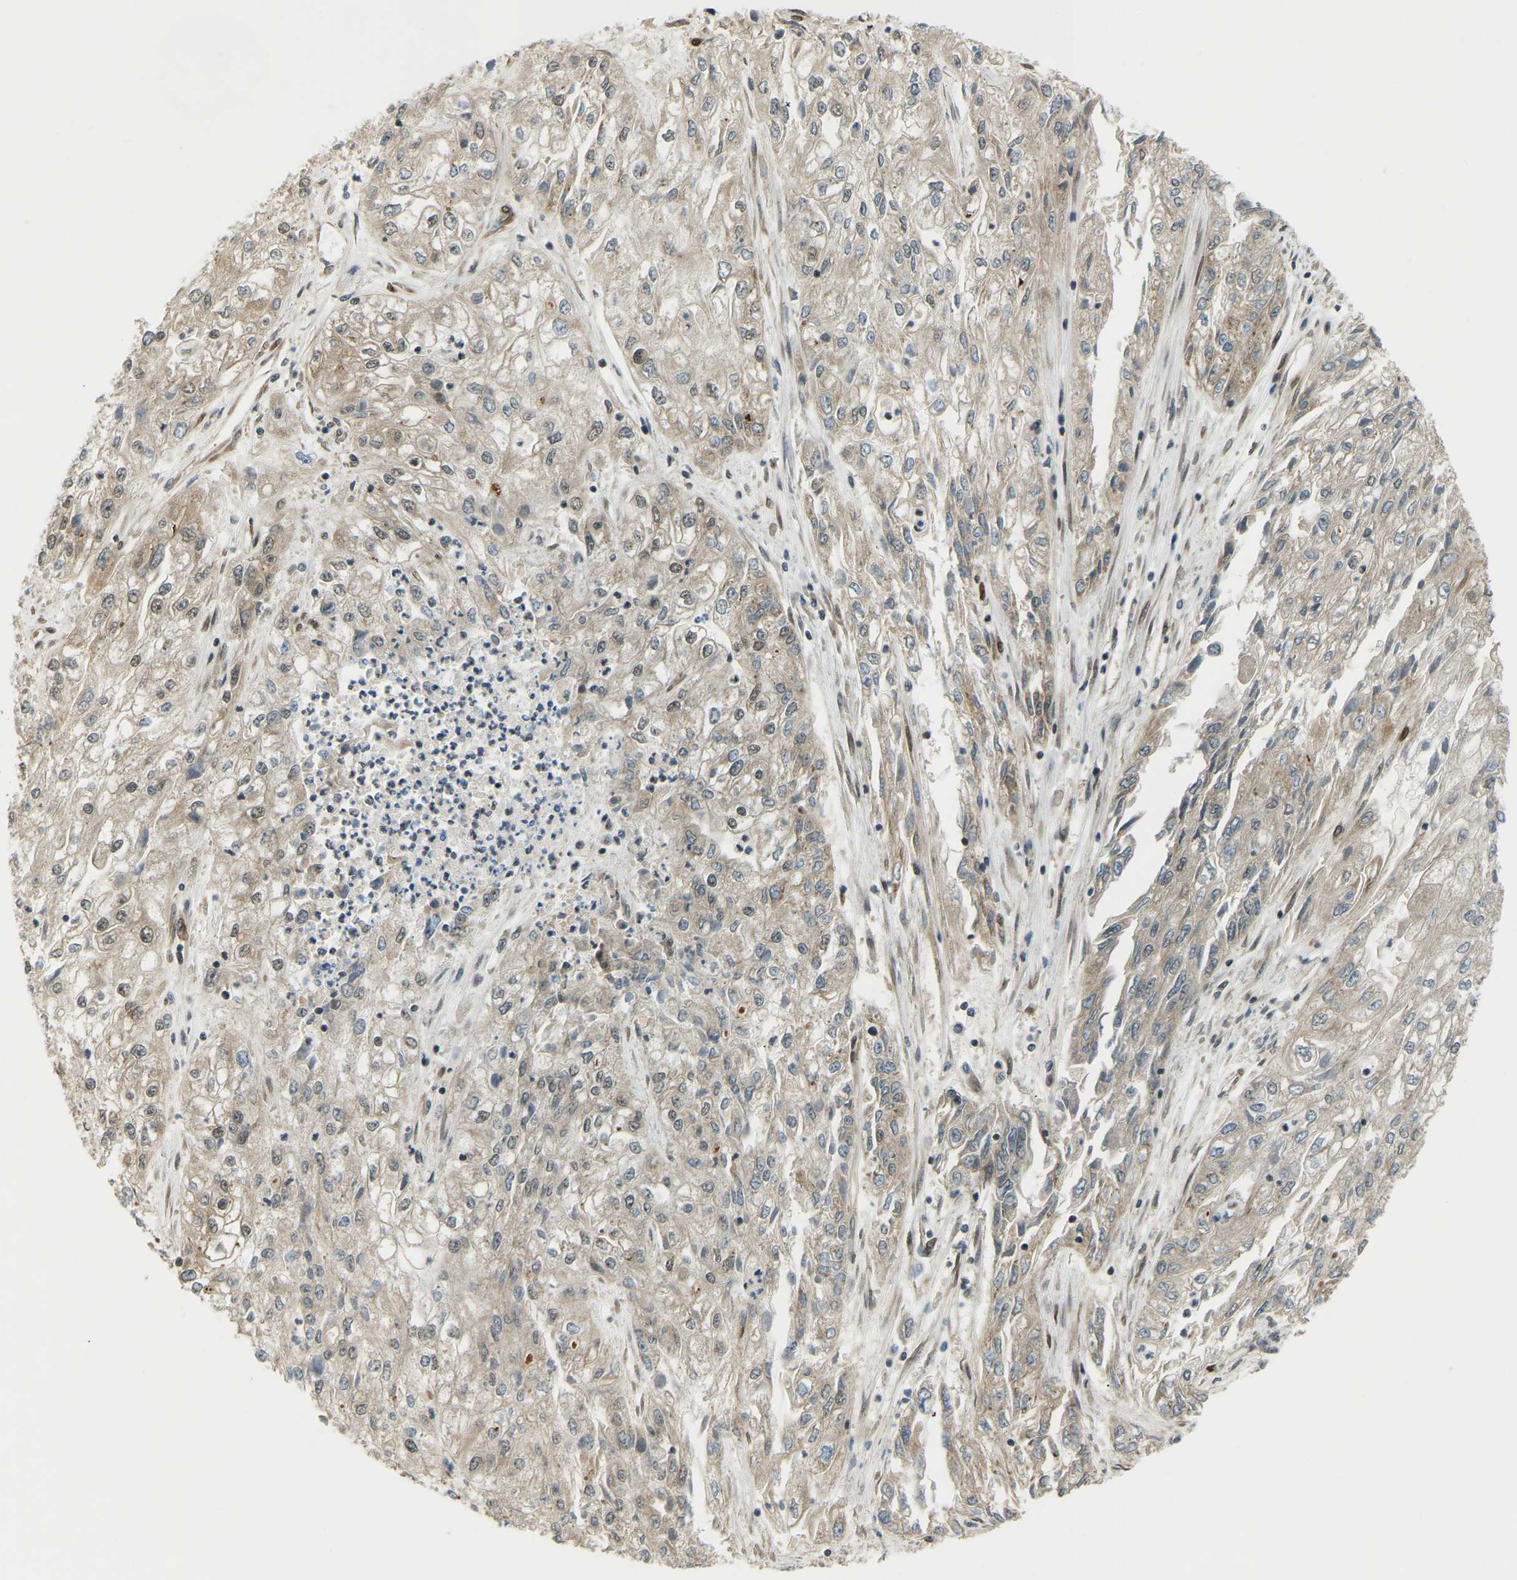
{"staining": {"intensity": "weak", "quantity": "<25%", "location": "cytoplasmic/membranous"}, "tissue": "endometrial cancer", "cell_type": "Tumor cells", "image_type": "cancer", "snomed": [{"axis": "morphology", "description": "Adenocarcinoma, NOS"}, {"axis": "topography", "description": "Endometrium"}], "caption": "IHC photomicrograph of endometrial cancer (adenocarcinoma) stained for a protein (brown), which displays no positivity in tumor cells.", "gene": "SYNE1", "patient": {"sex": "female", "age": 49}}